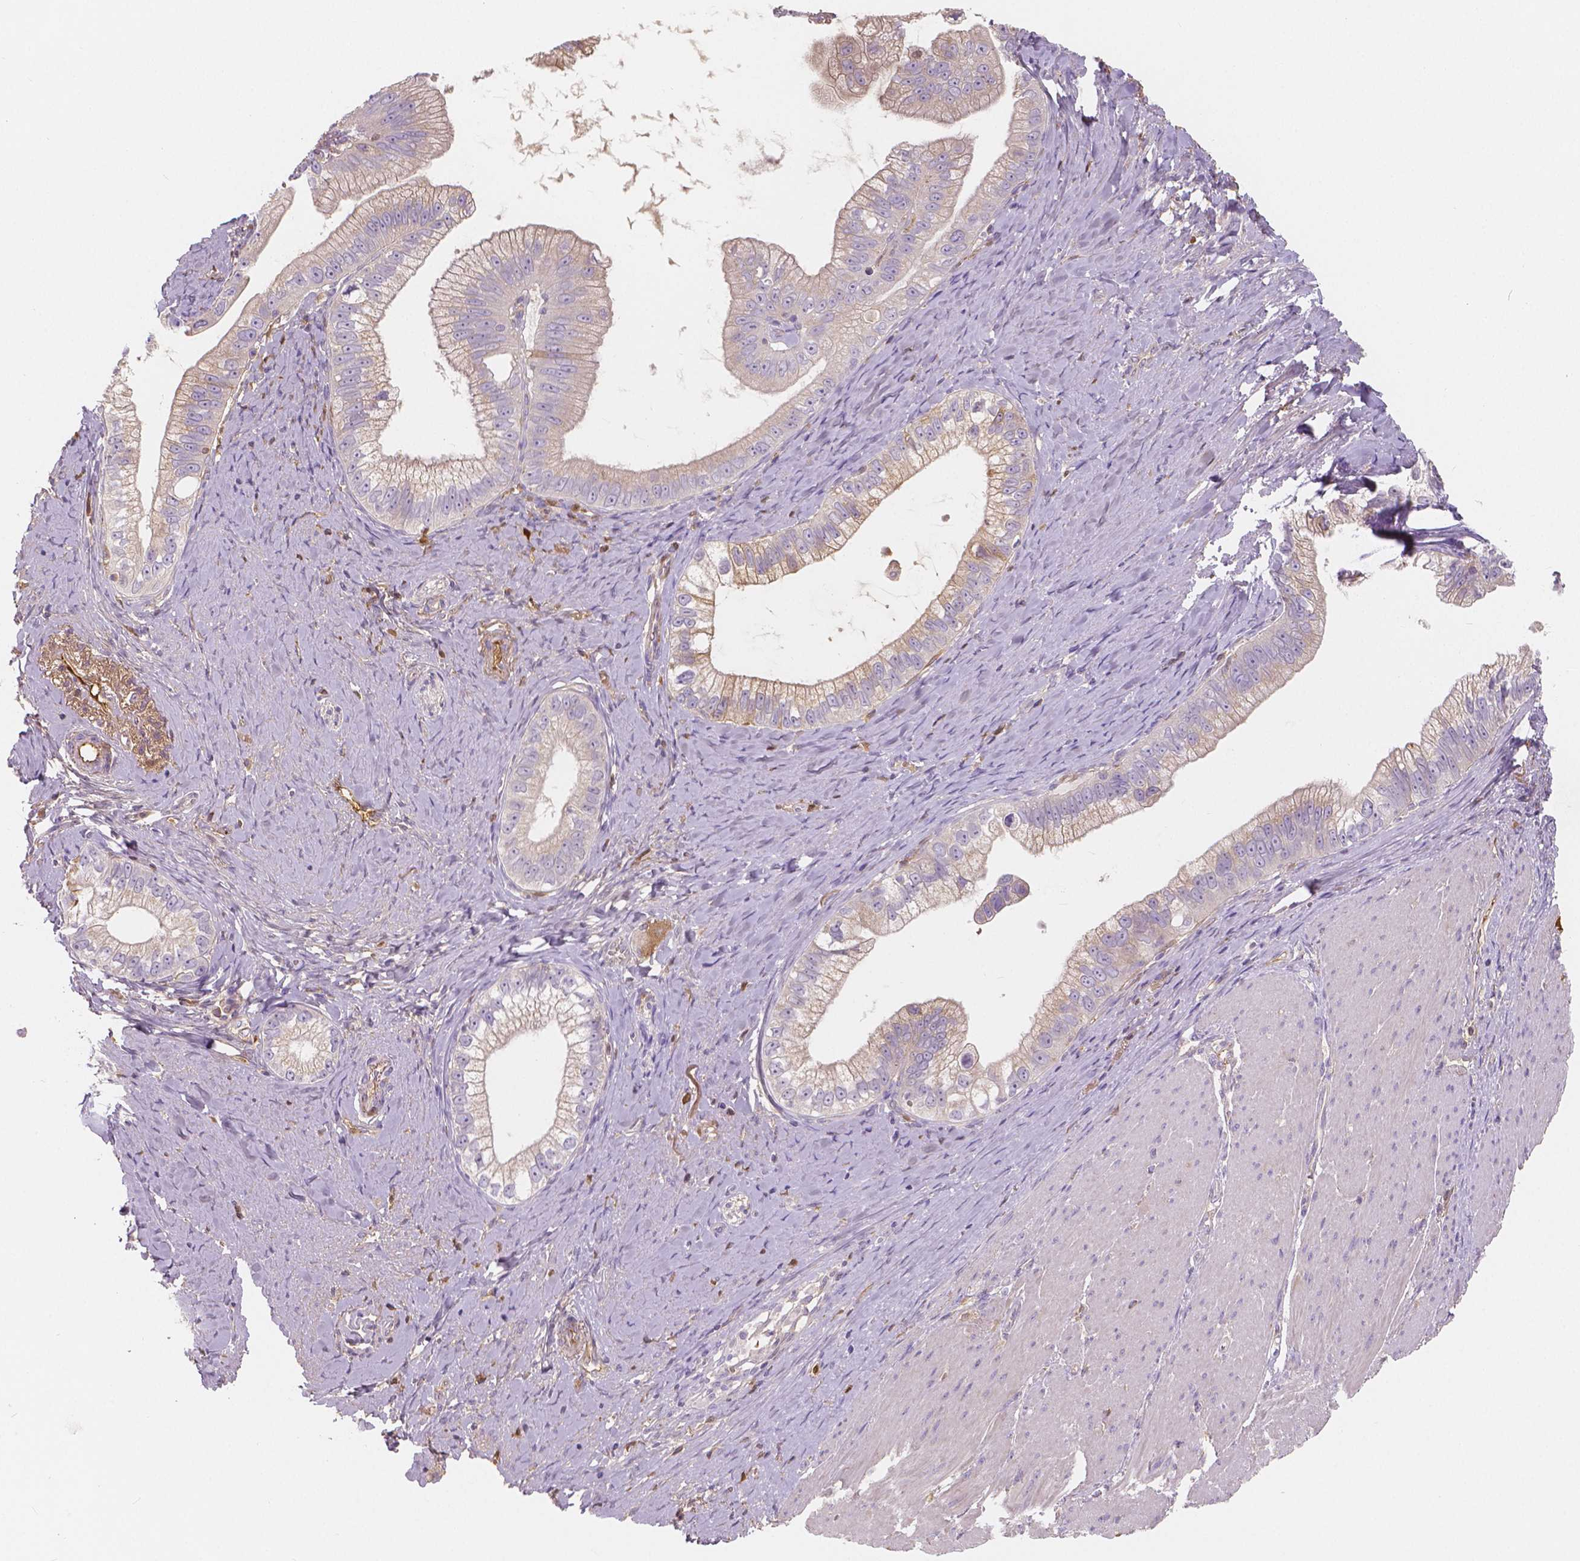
{"staining": {"intensity": "weak", "quantity": "<25%", "location": "cytoplasmic/membranous"}, "tissue": "pancreatic cancer", "cell_type": "Tumor cells", "image_type": "cancer", "snomed": [{"axis": "morphology", "description": "Adenocarcinoma, NOS"}, {"axis": "topography", "description": "Pancreas"}], "caption": "Photomicrograph shows no protein staining in tumor cells of pancreatic cancer tissue. (DAB IHC, high magnification).", "gene": "APOA4", "patient": {"sex": "male", "age": 70}}